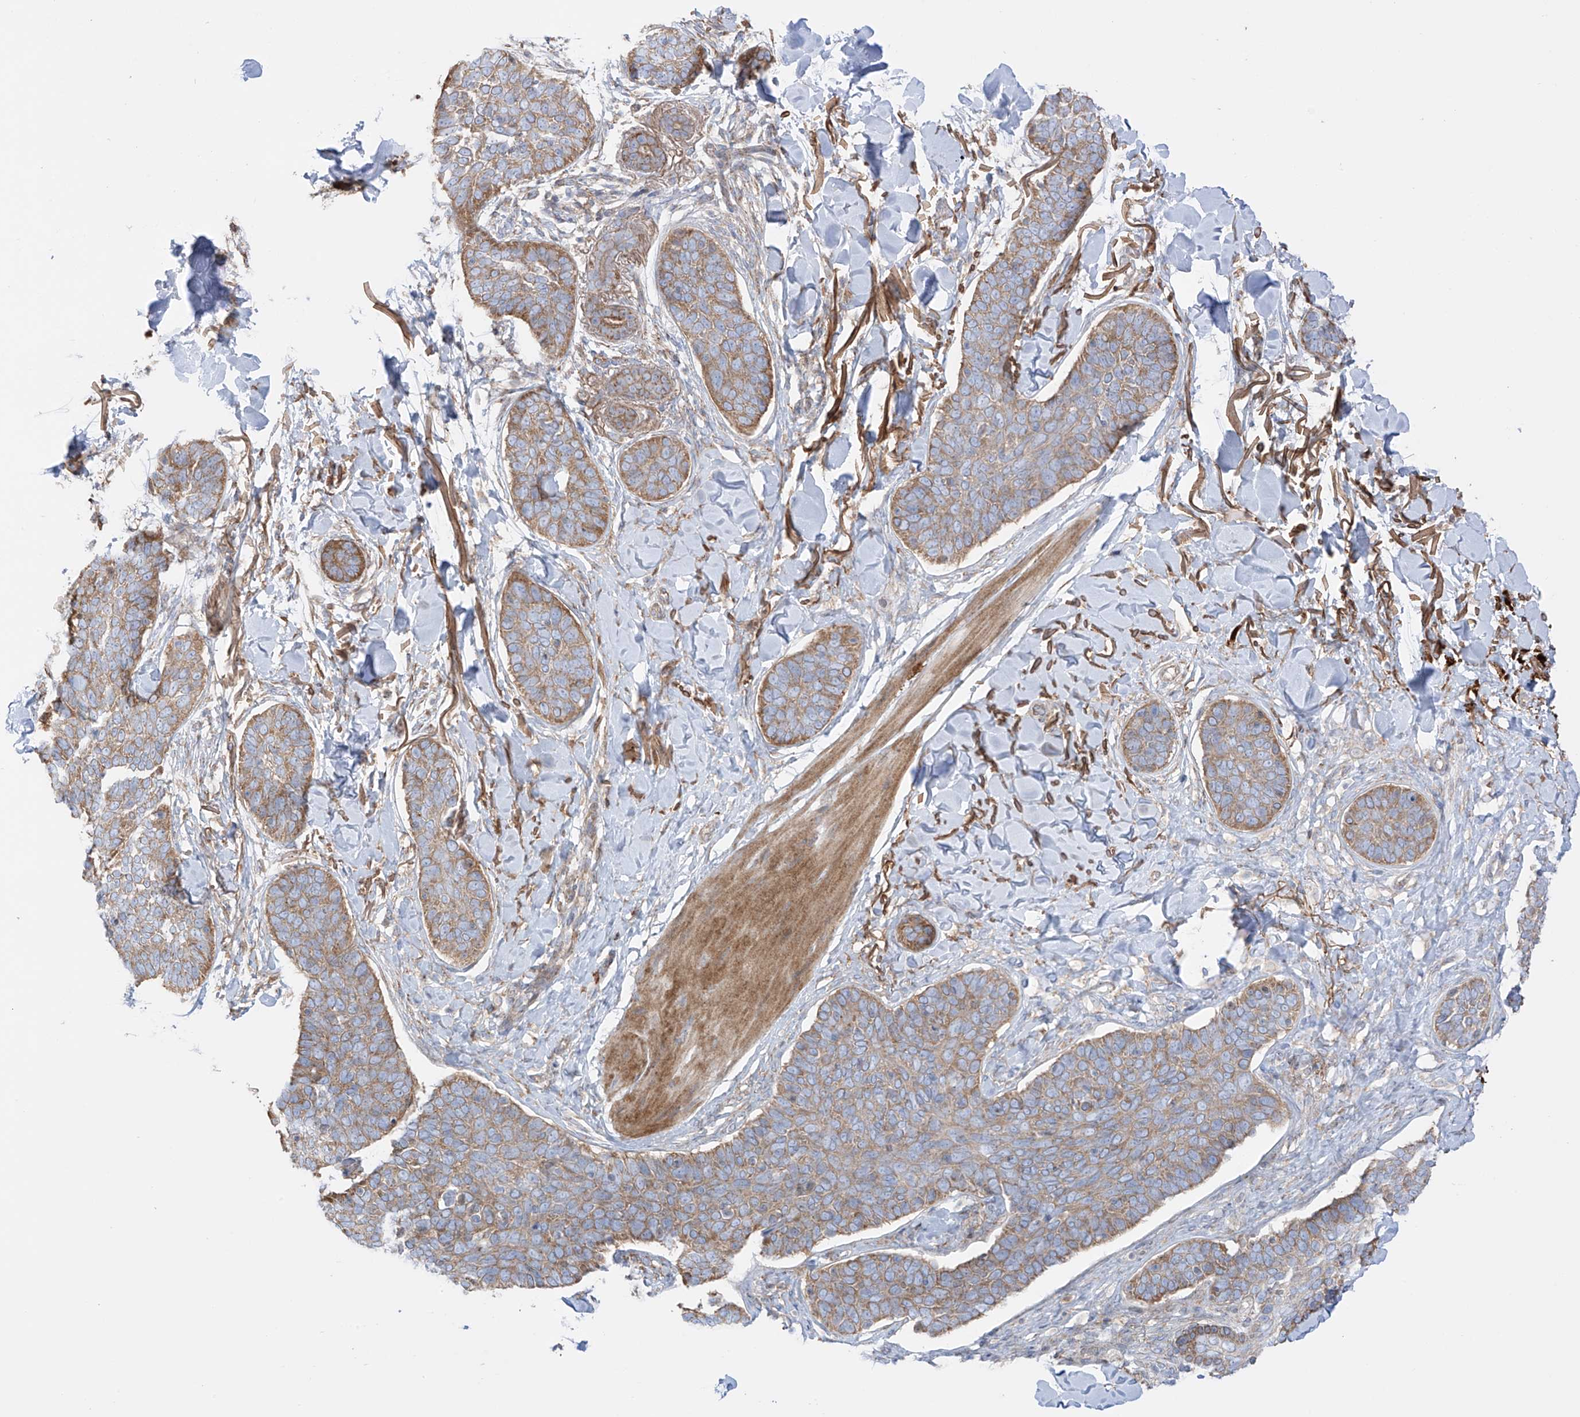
{"staining": {"intensity": "moderate", "quantity": ">75%", "location": "cytoplasmic/membranous"}, "tissue": "skin cancer", "cell_type": "Tumor cells", "image_type": "cancer", "snomed": [{"axis": "morphology", "description": "Basal cell carcinoma"}, {"axis": "topography", "description": "Skin"}], "caption": "This is an image of immunohistochemistry staining of skin basal cell carcinoma, which shows moderate expression in the cytoplasmic/membranous of tumor cells.", "gene": "XKR3", "patient": {"sex": "male", "age": 85}}